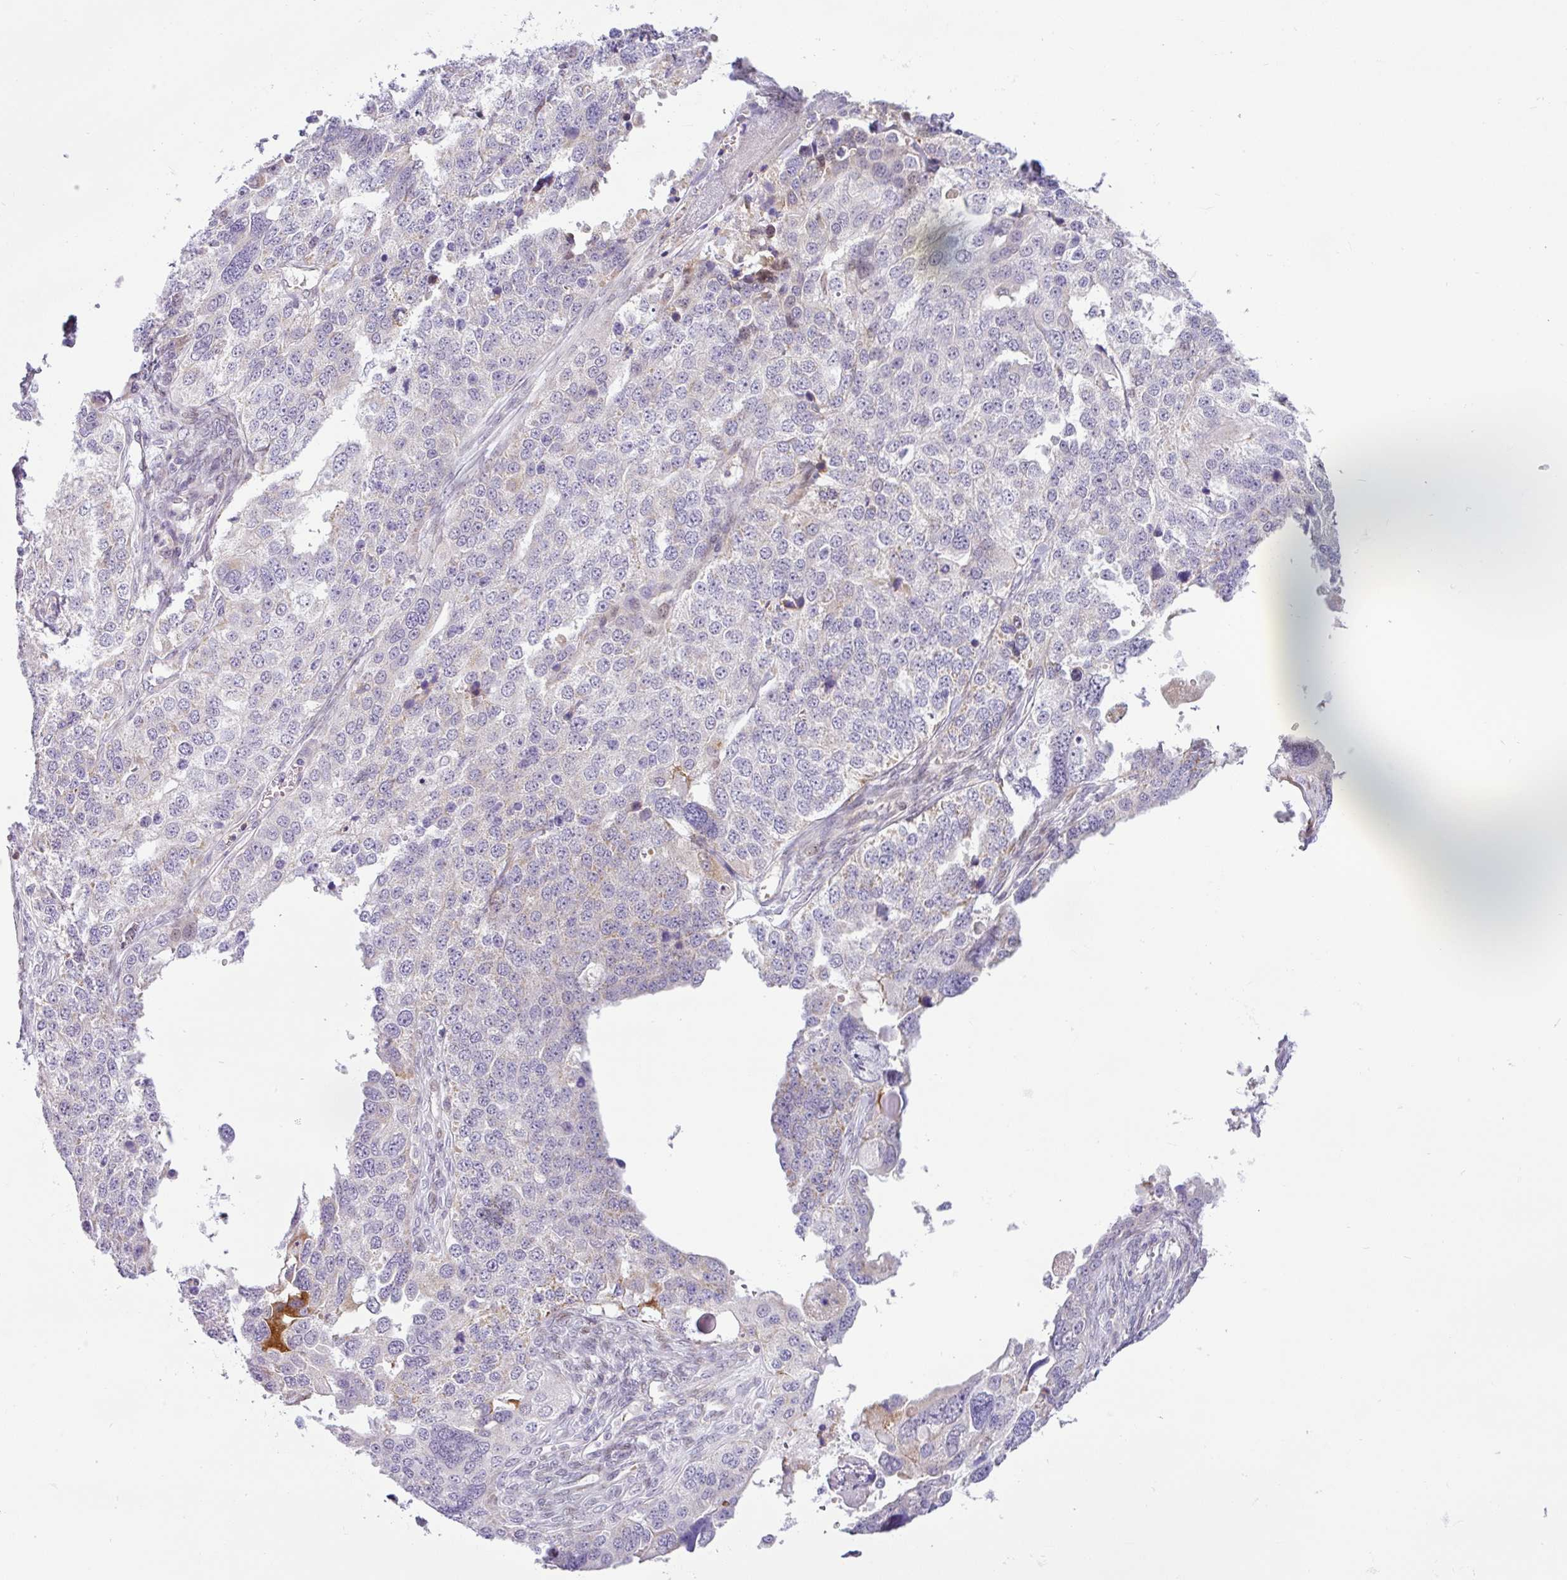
{"staining": {"intensity": "negative", "quantity": "none", "location": "none"}, "tissue": "ovarian cancer", "cell_type": "Tumor cells", "image_type": "cancer", "snomed": [{"axis": "morphology", "description": "Cystadenocarcinoma, serous, NOS"}, {"axis": "topography", "description": "Ovary"}], "caption": "Tumor cells show no significant protein positivity in ovarian serous cystadenocarcinoma. (DAB immunohistochemistry (IHC), high magnification).", "gene": "NDUFB2", "patient": {"sex": "female", "age": 76}}